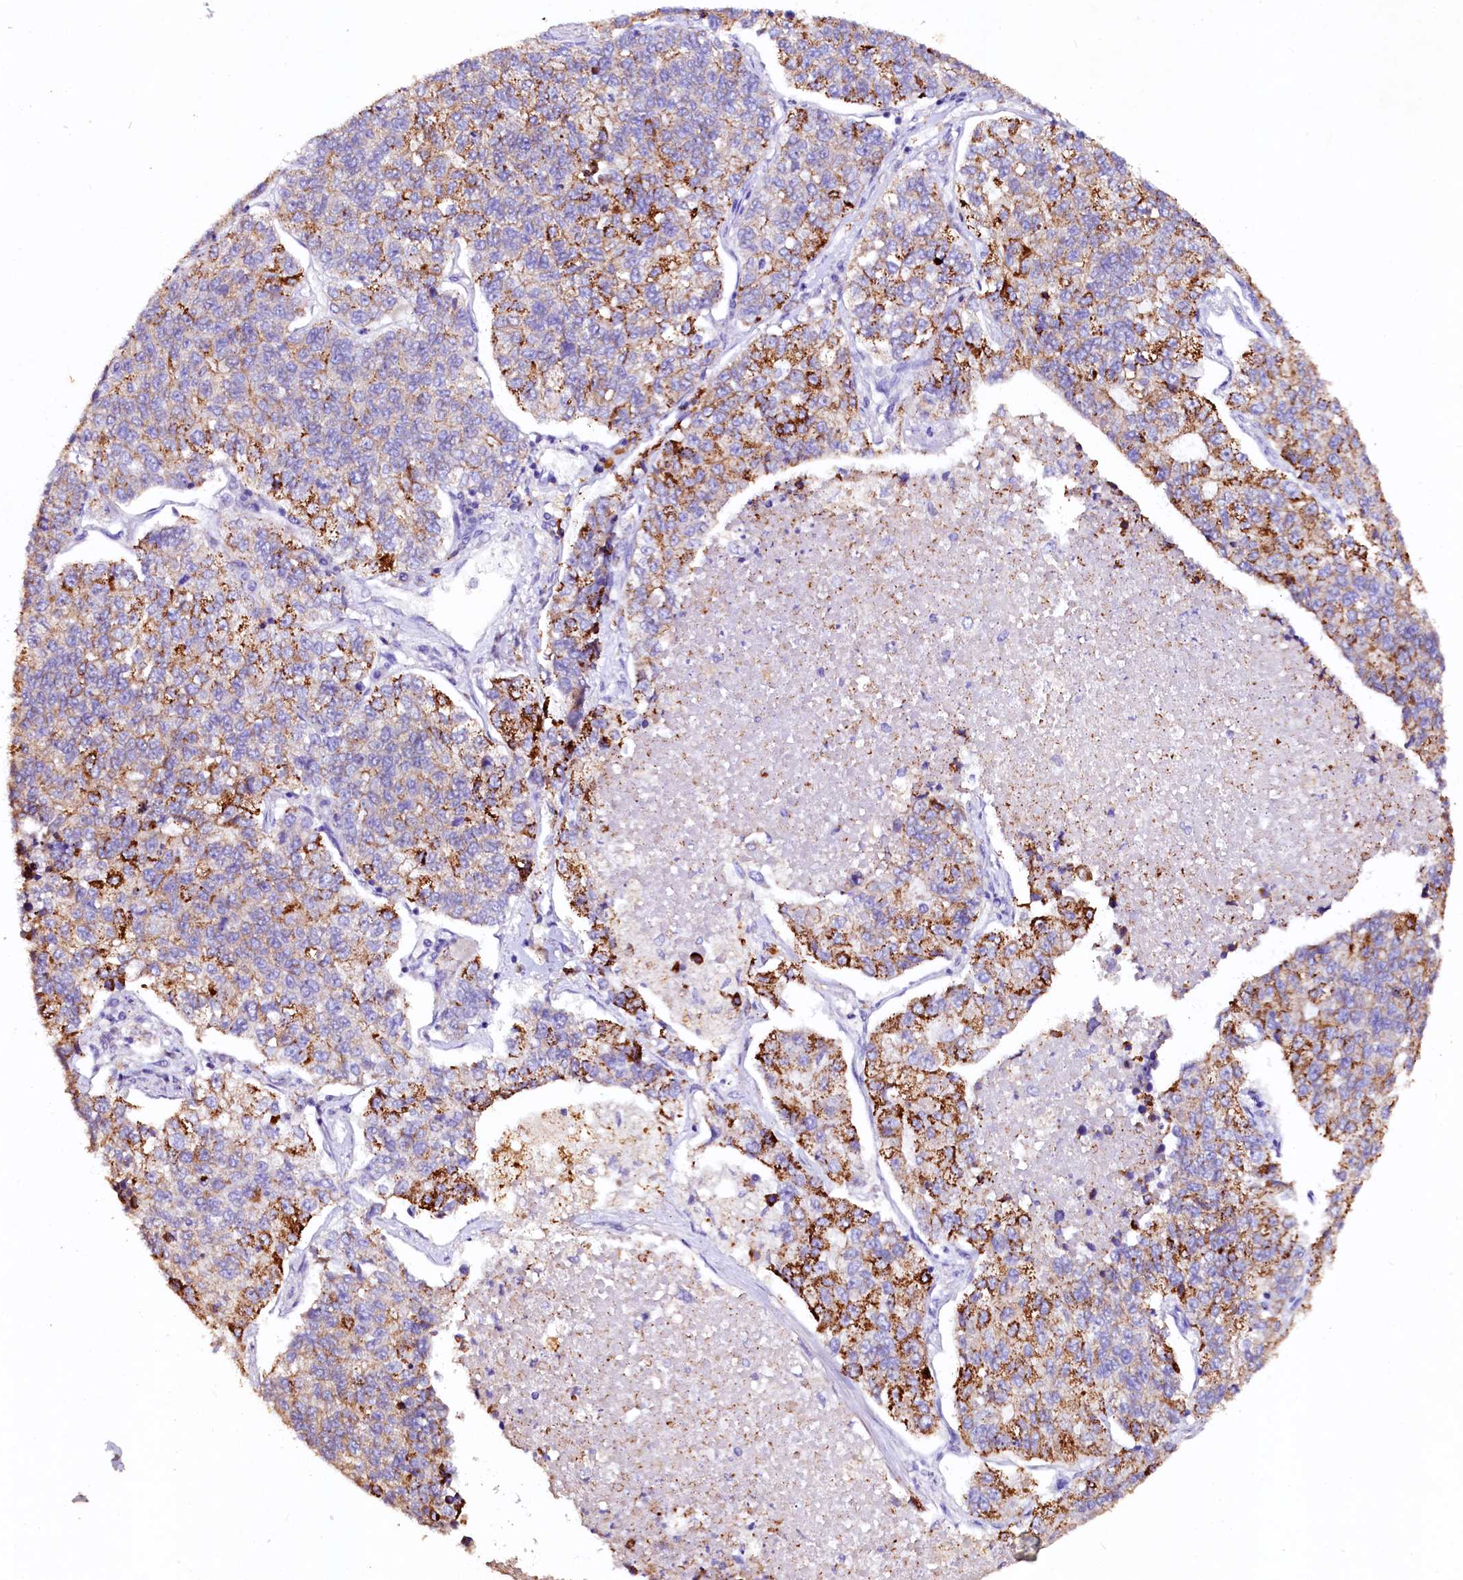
{"staining": {"intensity": "strong", "quantity": "<25%", "location": "cytoplasmic/membranous"}, "tissue": "lung cancer", "cell_type": "Tumor cells", "image_type": "cancer", "snomed": [{"axis": "morphology", "description": "Adenocarcinoma, NOS"}, {"axis": "topography", "description": "Lung"}], "caption": "About <25% of tumor cells in adenocarcinoma (lung) demonstrate strong cytoplasmic/membranous protein expression as visualized by brown immunohistochemical staining.", "gene": "VPS36", "patient": {"sex": "male", "age": 49}}